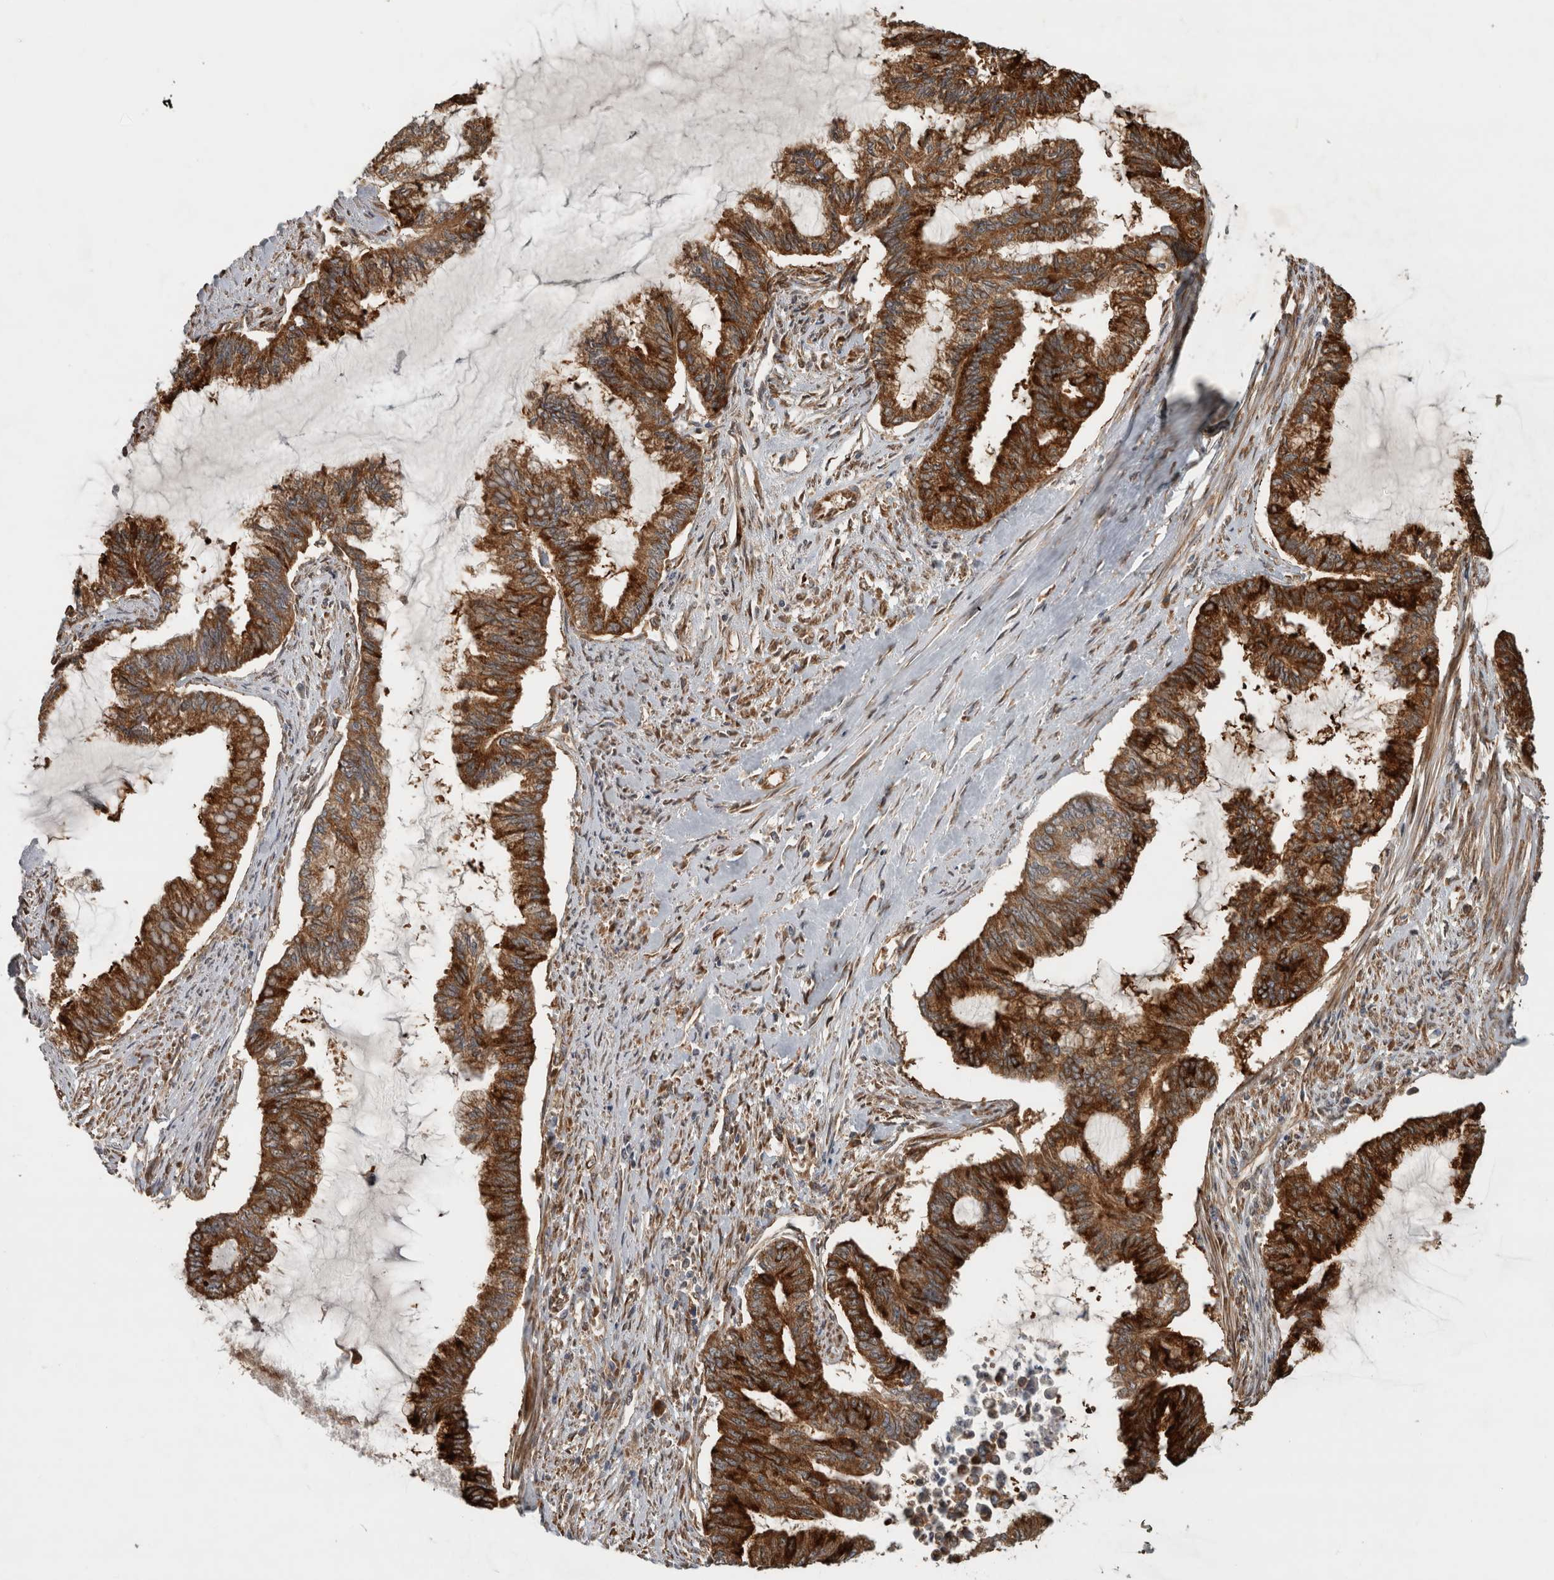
{"staining": {"intensity": "strong", "quantity": ">75%", "location": "cytoplasmic/membranous"}, "tissue": "endometrial cancer", "cell_type": "Tumor cells", "image_type": "cancer", "snomed": [{"axis": "morphology", "description": "Adenocarcinoma, NOS"}, {"axis": "topography", "description": "Endometrium"}], "caption": "This photomicrograph shows IHC staining of adenocarcinoma (endometrial), with high strong cytoplasmic/membranous staining in approximately >75% of tumor cells.", "gene": "TUBD1", "patient": {"sex": "female", "age": 86}}